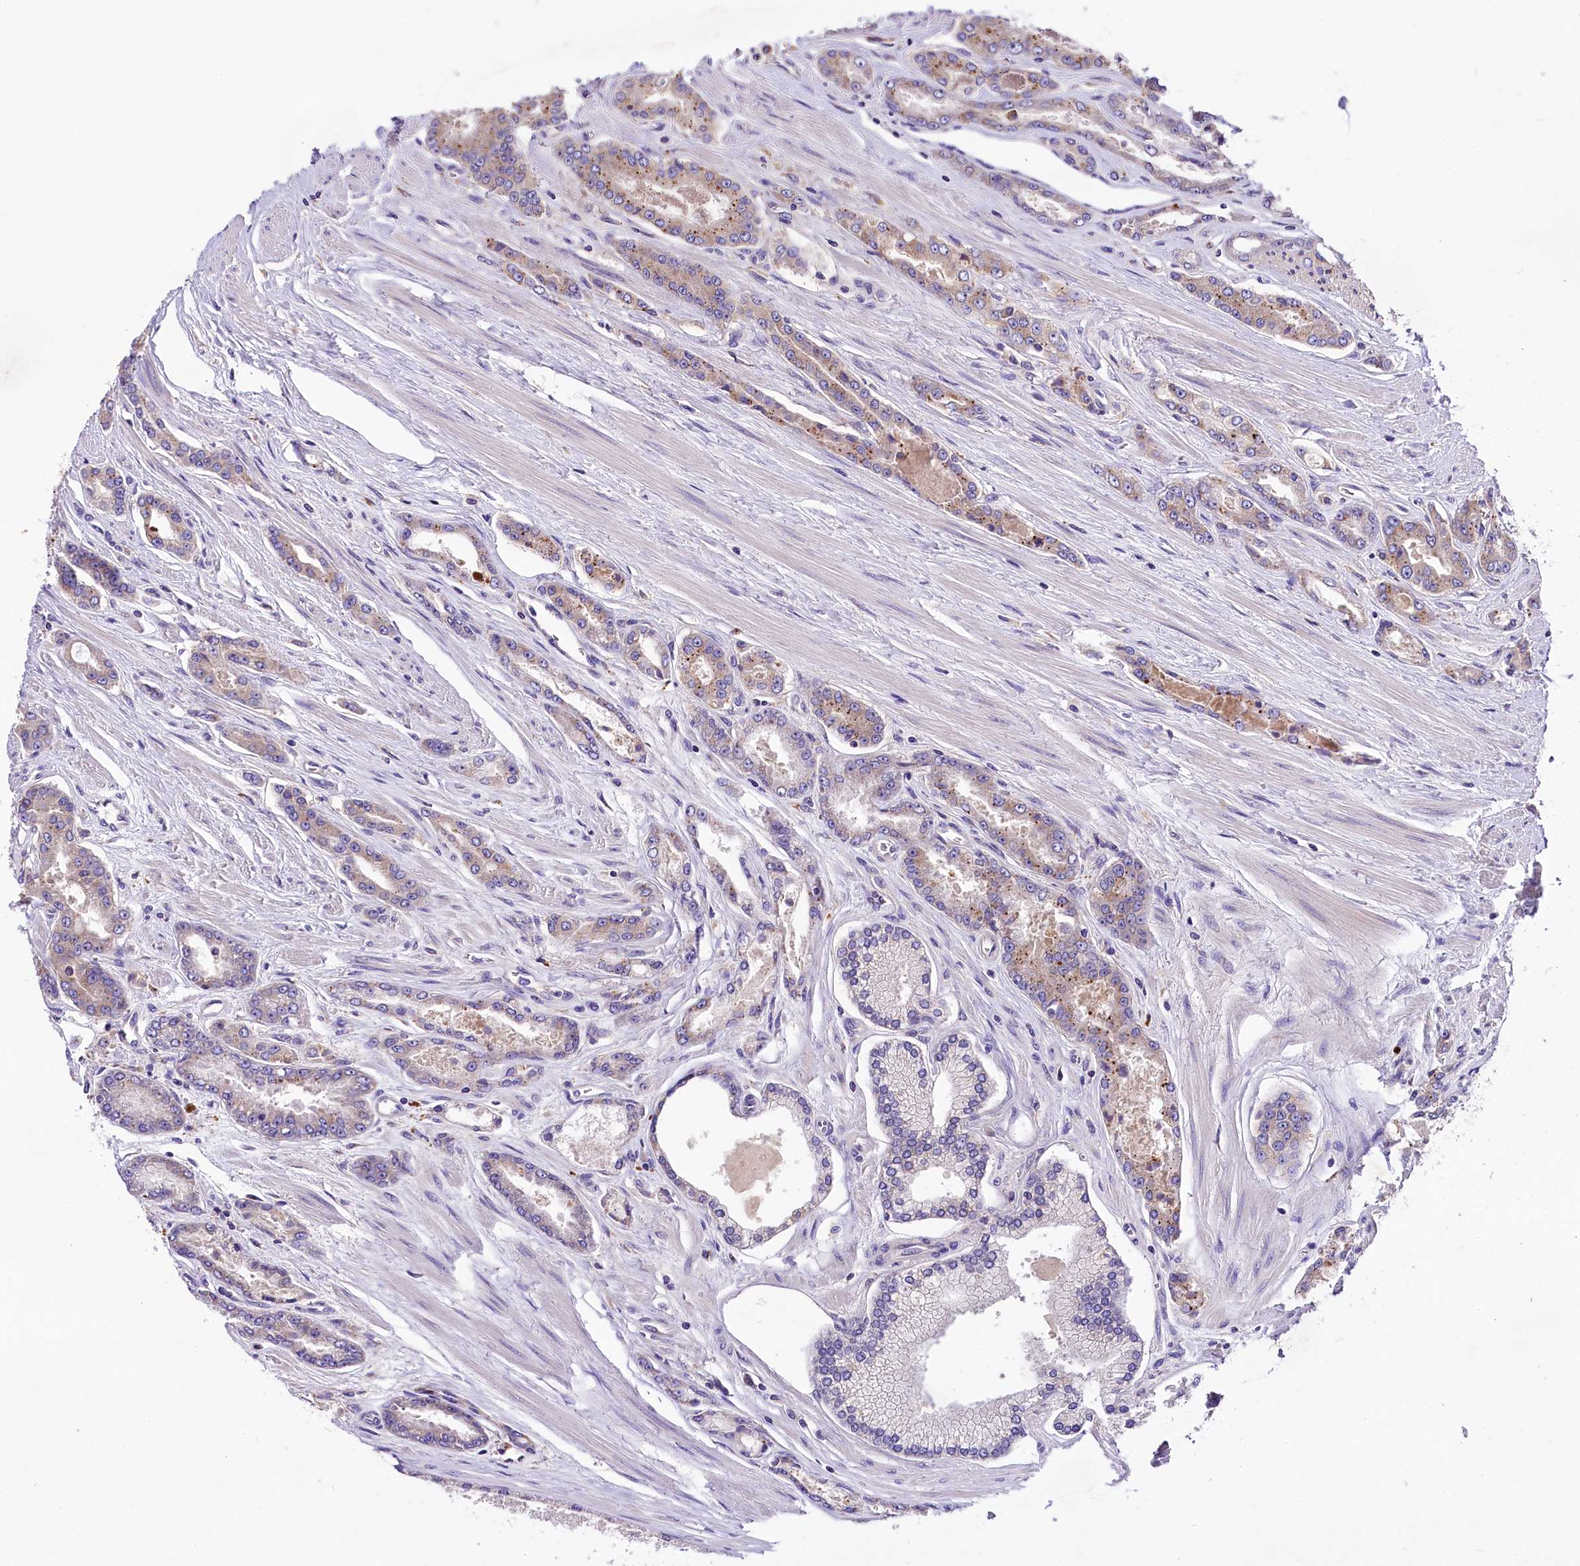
{"staining": {"intensity": "weak", "quantity": "<25%", "location": "cytoplasmic/membranous"}, "tissue": "prostate cancer", "cell_type": "Tumor cells", "image_type": "cancer", "snomed": [{"axis": "morphology", "description": "Adenocarcinoma, High grade"}, {"axis": "topography", "description": "Prostate"}], "caption": "IHC histopathology image of prostate high-grade adenocarcinoma stained for a protein (brown), which displays no expression in tumor cells.", "gene": "PEMT", "patient": {"sex": "male", "age": 74}}